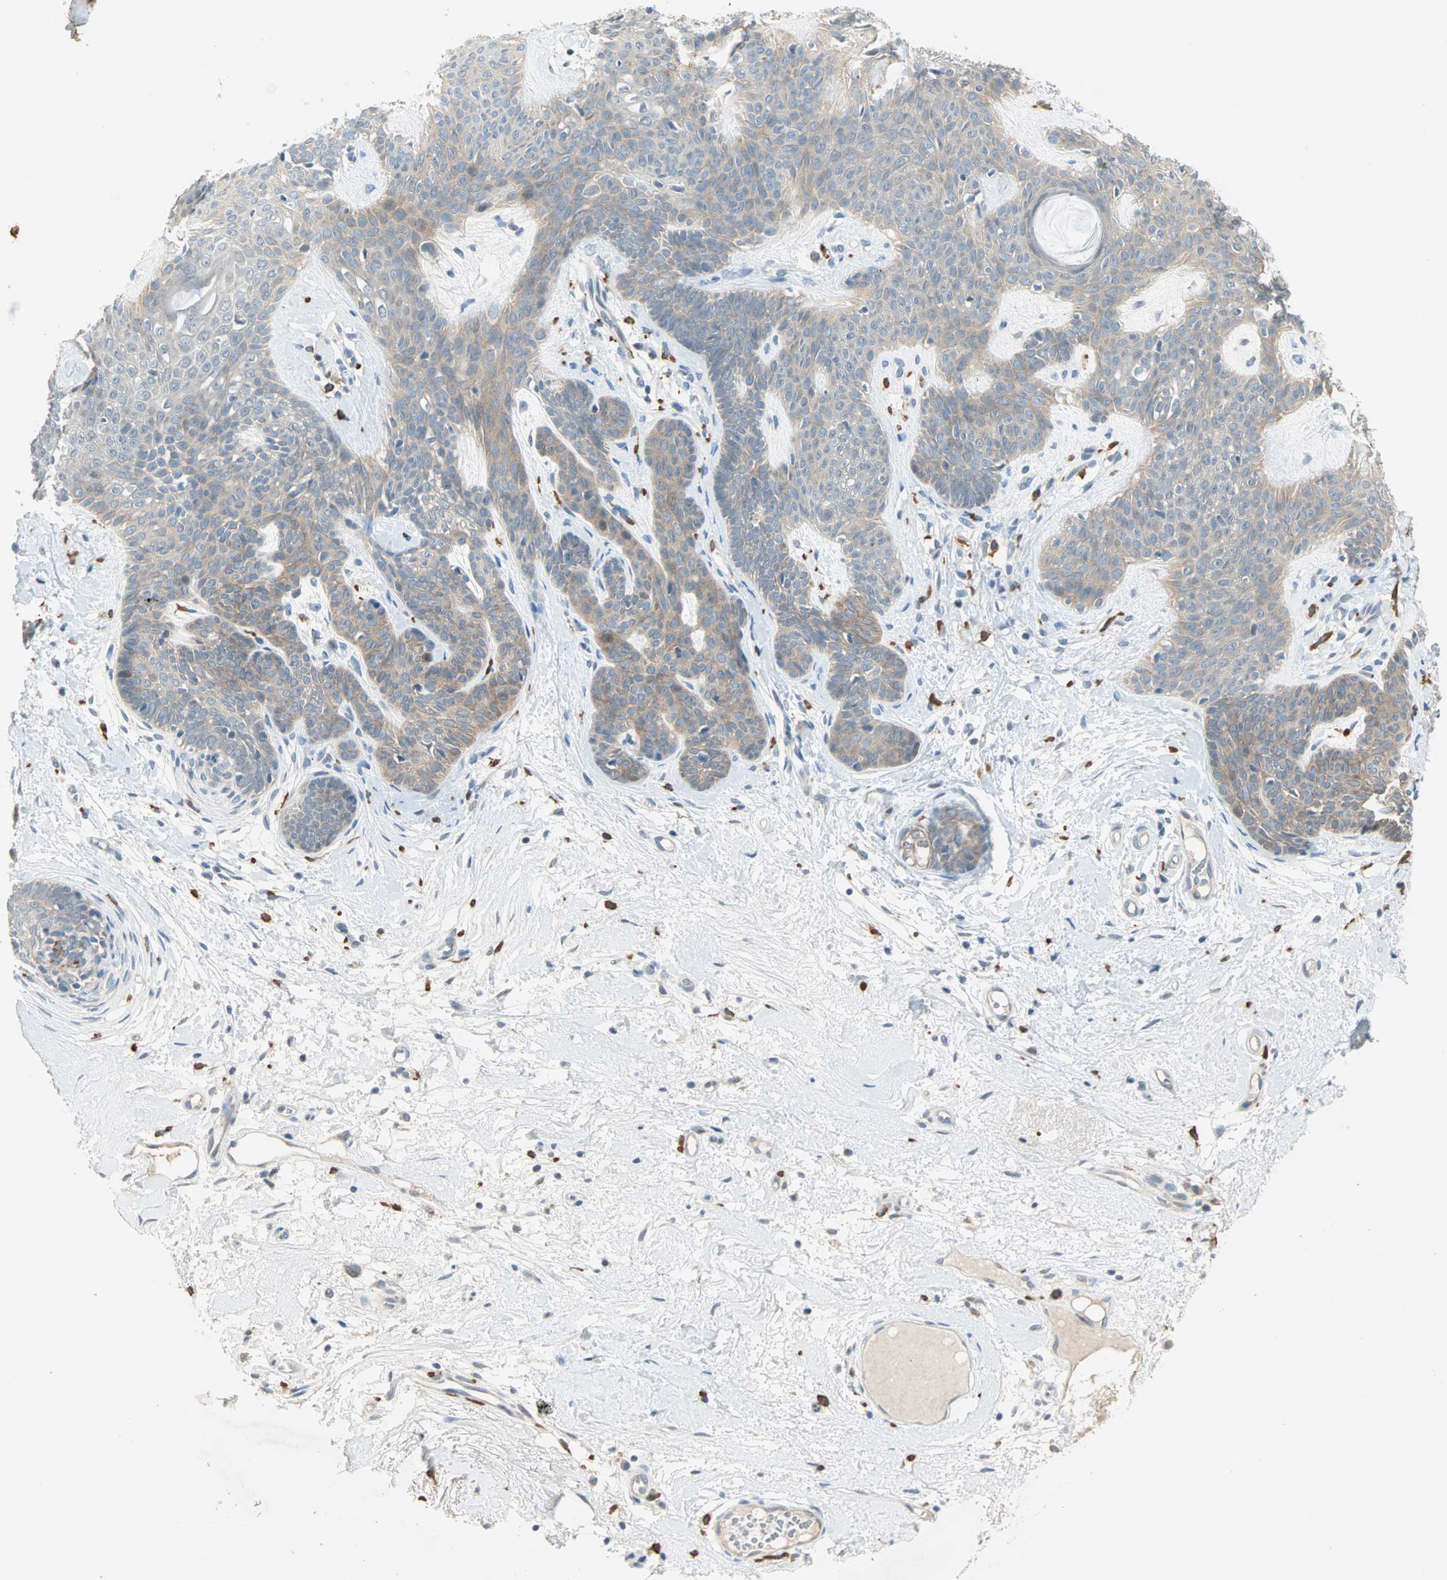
{"staining": {"intensity": "weak", "quantity": ">75%", "location": "cytoplasmic/membranous"}, "tissue": "skin cancer", "cell_type": "Tumor cells", "image_type": "cancer", "snomed": [{"axis": "morphology", "description": "Developmental malformation"}, {"axis": "morphology", "description": "Basal cell carcinoma"}, {"axis": "topography", "description": "Skin"}], "caption": "Protein analysis of skin basal cell carcinoma tissue reveals weak cytoplasmic/membranous positivity in about >75% of tumor cells.", "gene": "RTL6", "patient": {"sex": "female", "age": 62}}